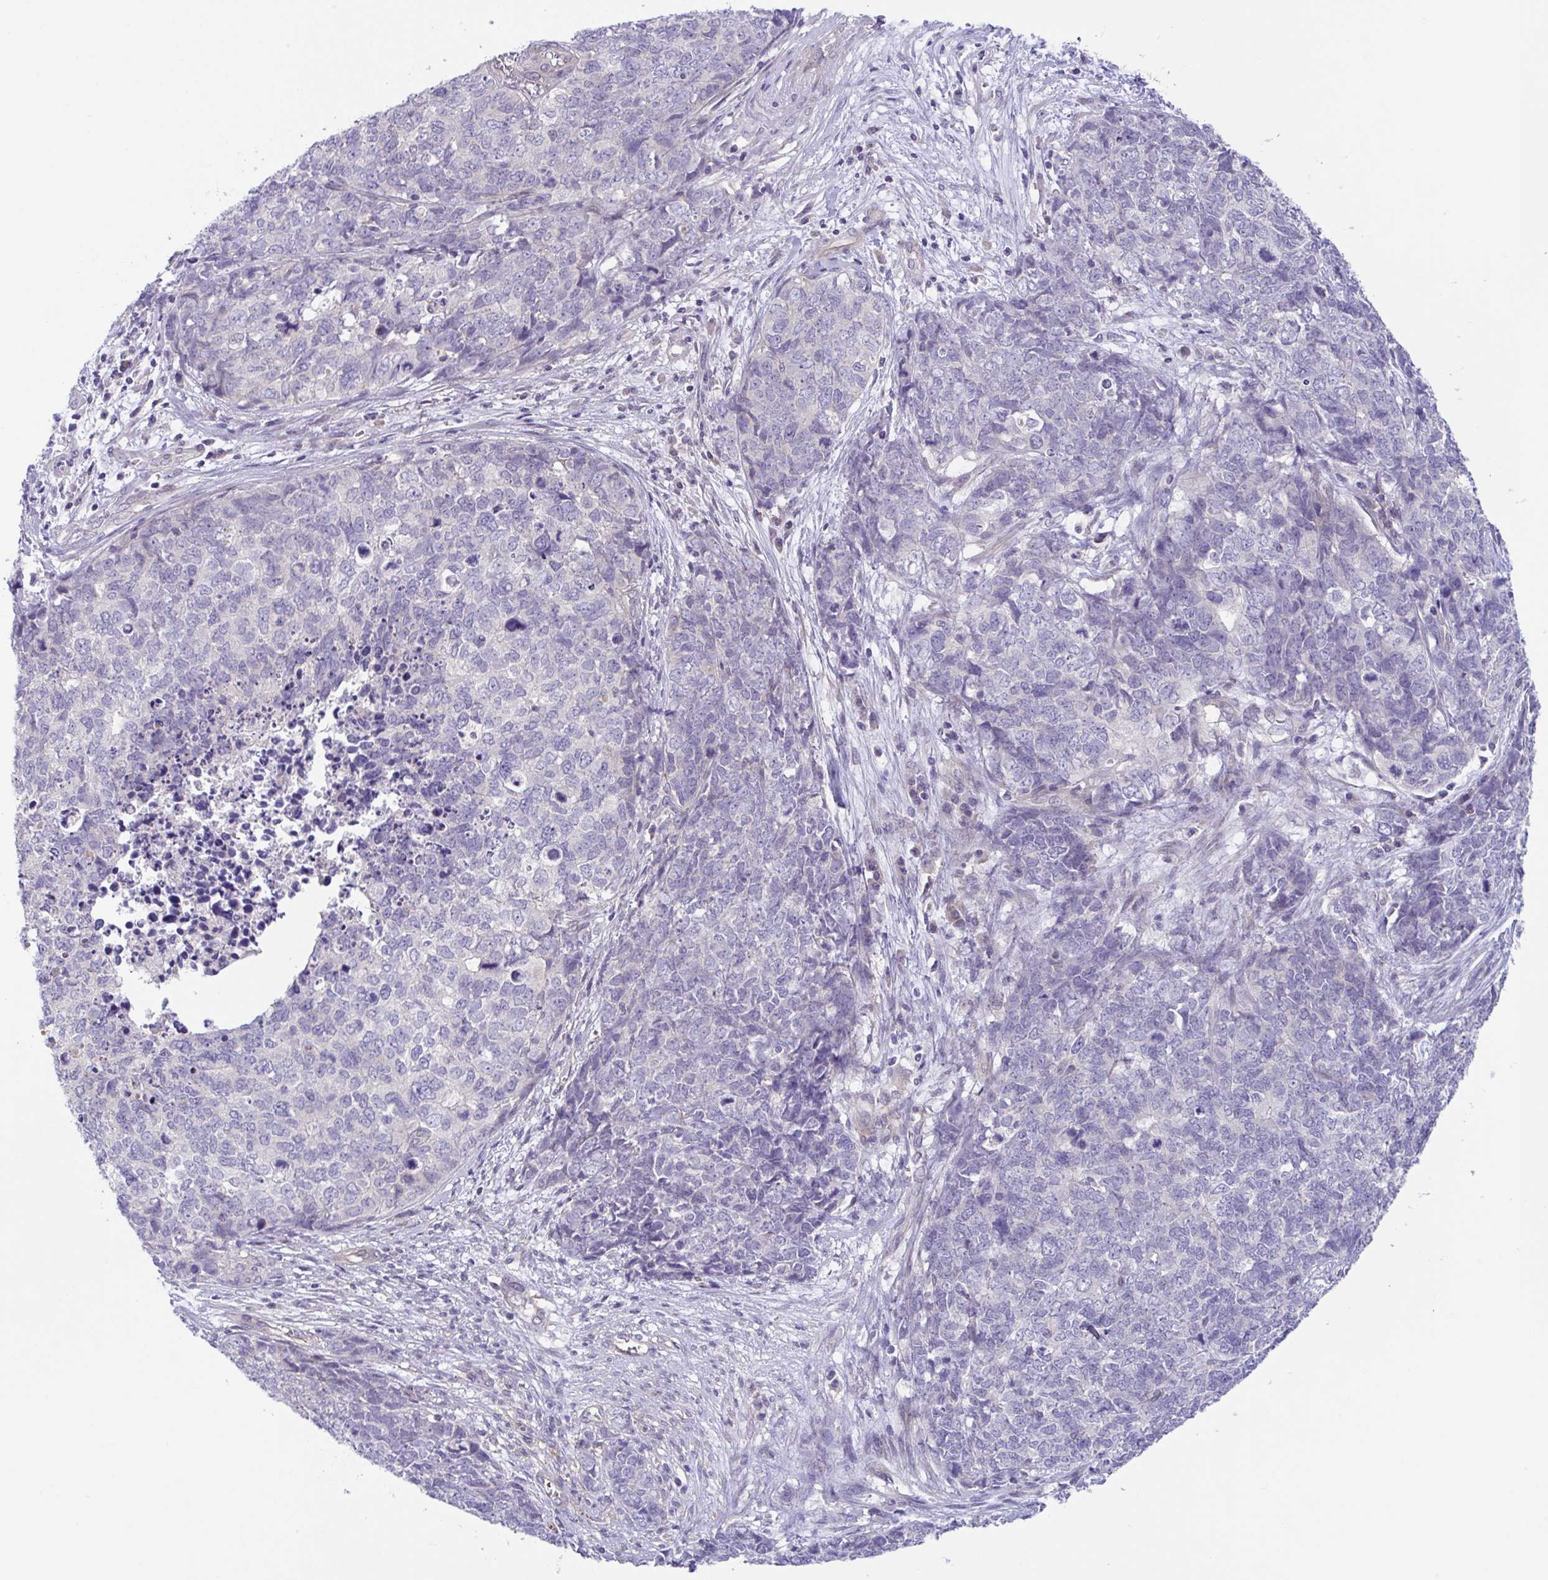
{"staining": {"intensity": "negative", "quantity": "none", "location": "none"}, "tissue": "cervical cancer", "cell_type": "Tumor cells", "image_type": "cancer", "snomed": [{"axis": "morphology", "description": "Adenocarcinoma, NOS"}, {"axis": "topography", "description": "Cervix"}], "caption": "This is an immunohistochemistry histopathology image of human cervical cancer (adenocarcinoma). There is no expression in tumor cells.", "gene": "RHOXF1", "patient": {"sex": "female", "age": 63}}